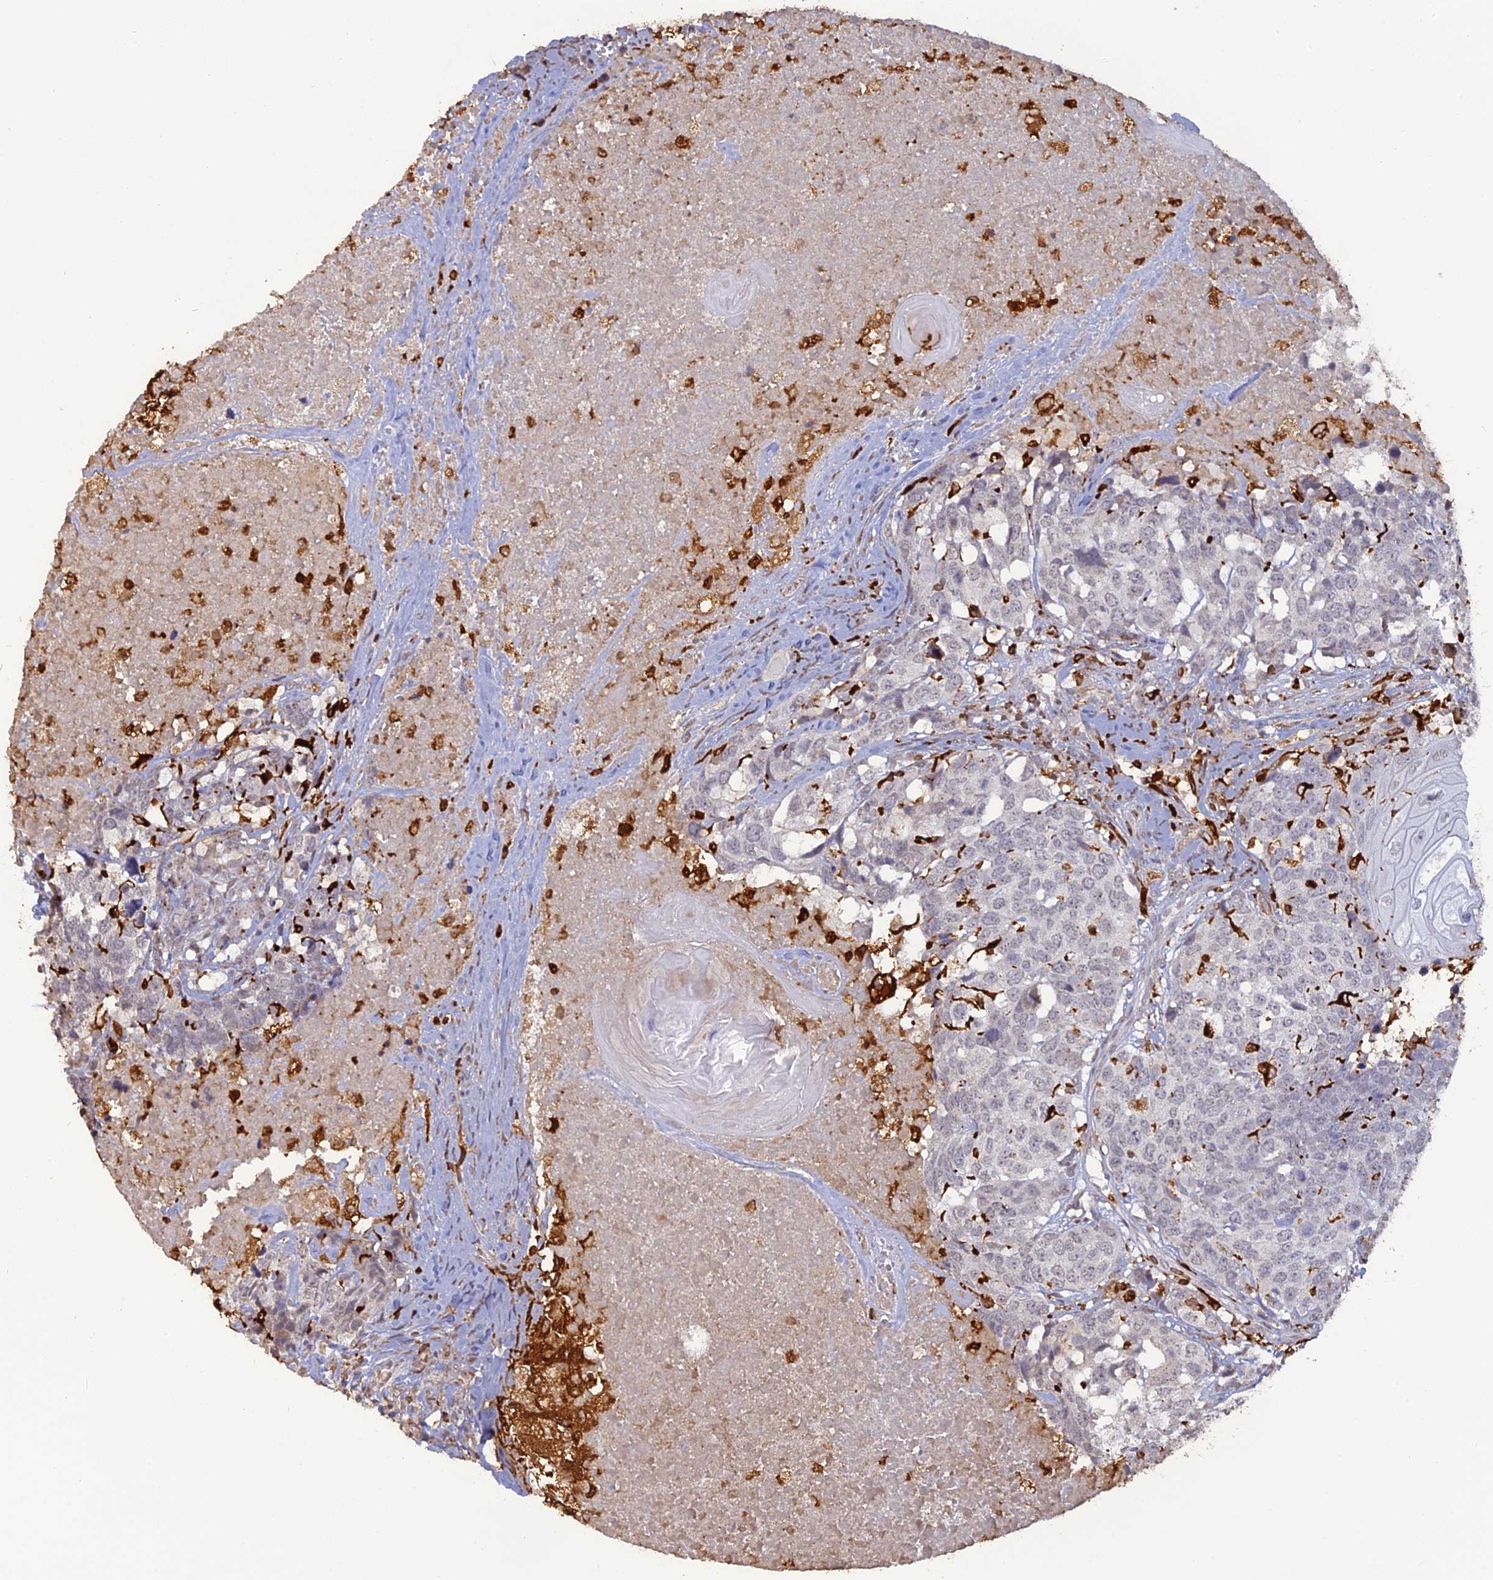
{"staining": {"intensity": "negative", "quantity": "none", "location": "none"}, "tissue": "head and neck cancer", "cell_type": "Tumor cells", "image_type": "cancer", "snomed": [{"axis": "morphology", "description": "Squamous cell carcinoma, NOS"}, {"axis": "topography", "description": "Head-Neck"}], "caption": "Immunohistochemical staining of squamous cell carcinoma (head and neck) exhibits no significant staining in tumor cells.", "gene": "APOBR", "patient": {"sex": "male", "age": 66}}